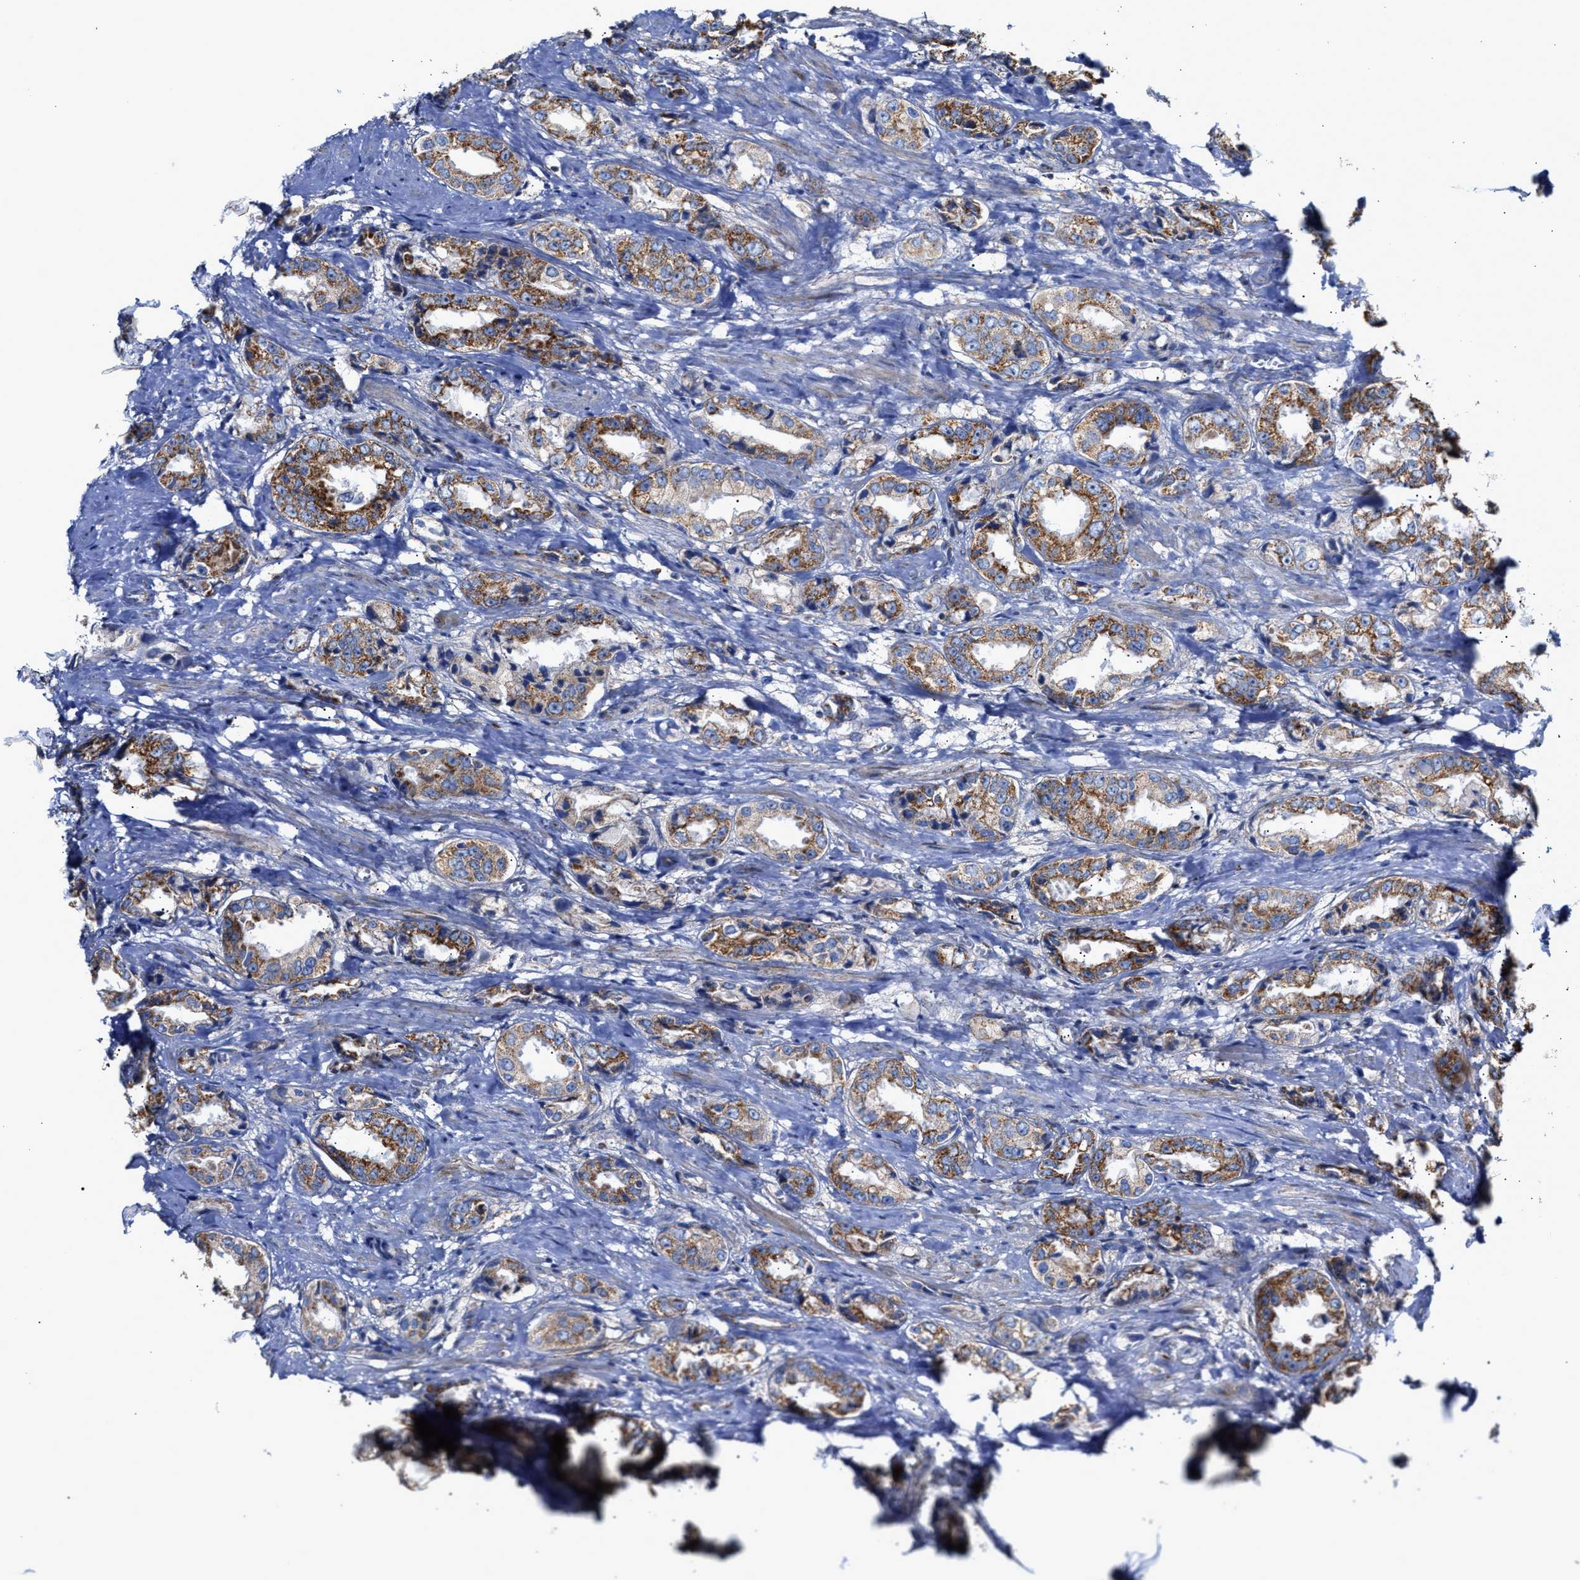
{"staining": {"intensity": "moderate", "quantity": ">75%", "location": "cytoplasmic/membranous"}, "tissue": "prostate cancer", "cell_type": "Tumor cells", "image_type": "cancer", "snomed": [{"axis": "morphology", "description": "Adenocarcinoma, High grade"}, {"axis": "topography", "description": "Prostate"}], "caption": "Moderate cytoplasmic/membranous positivity is identified in about >75% of tumor cells in prostate cancer (high-grade adenocarcinoma).", "gene": "MECR", "patient": {"sex": "male", "age": 61}}